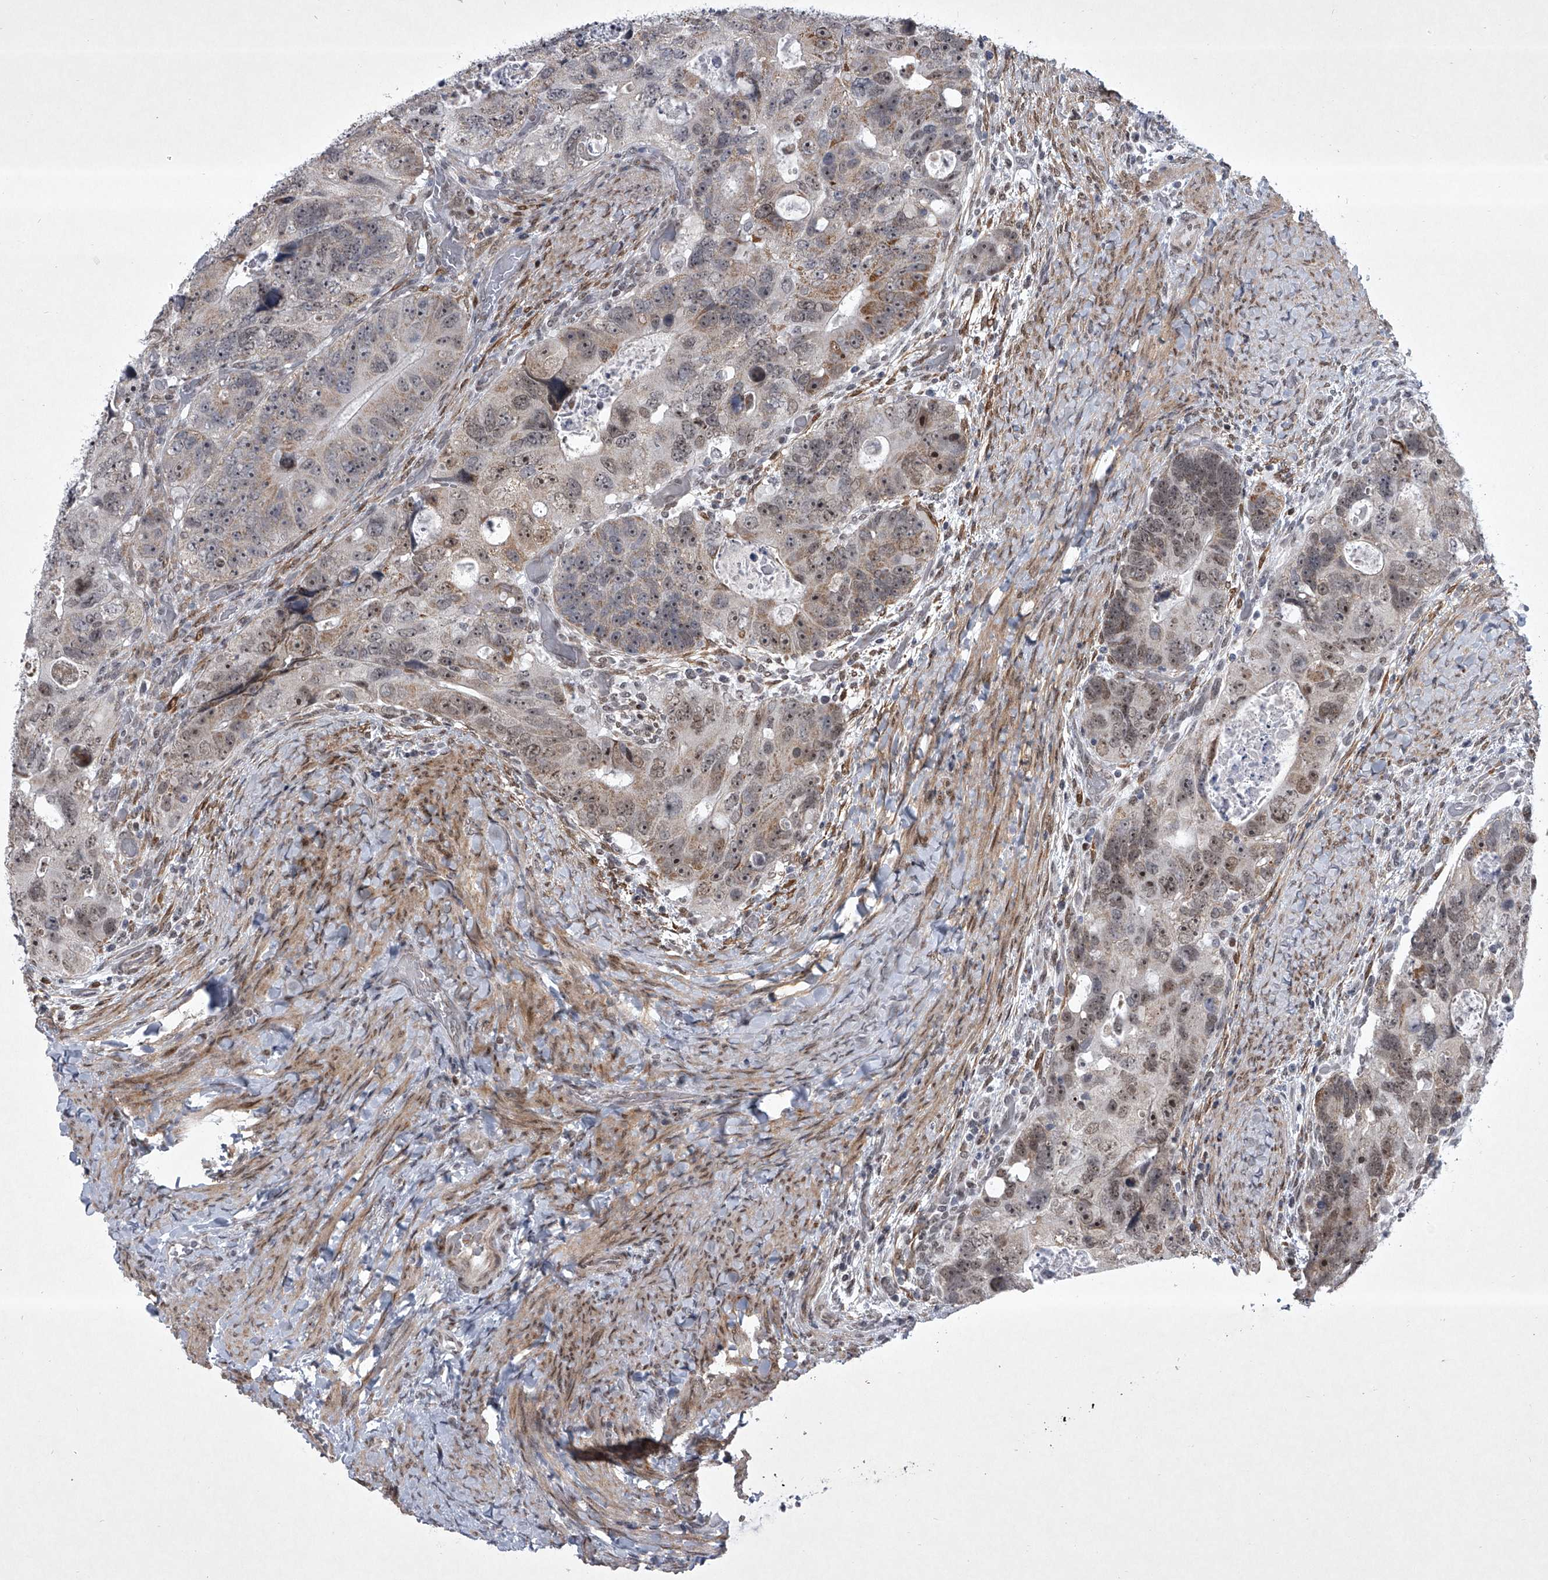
{"staining": {"intensity": "moderate", "quantity": "25%-75%", "location": "cytoplasmic/membranous,nuclear"}, "tissue": "colorectal cancer", "cell_type": "Tumor cells", "image_type": "cancer", "snomed": [{"axis": "morphology", "description": "Adenocarcinoma, NOS"}, {"axis": "topography", "description": "Rectum"}], "caption": "Immunohistochemistry (IHC) staining of adenocarcinoma (colorectal), which exhibits medium levels of moderate cytoplasmic/membranous and nuclear staining in approximately 25%-75% of tumor cells indicating moderate cytoplasmic/membranous and nuclear protein expression. The staining was performed using DAB (brown) for protein detection and nuclei were counterstained in hematoxylin (blue).", "gene": "MLLT1", "patient": {"sex": "male", "age": 59}}